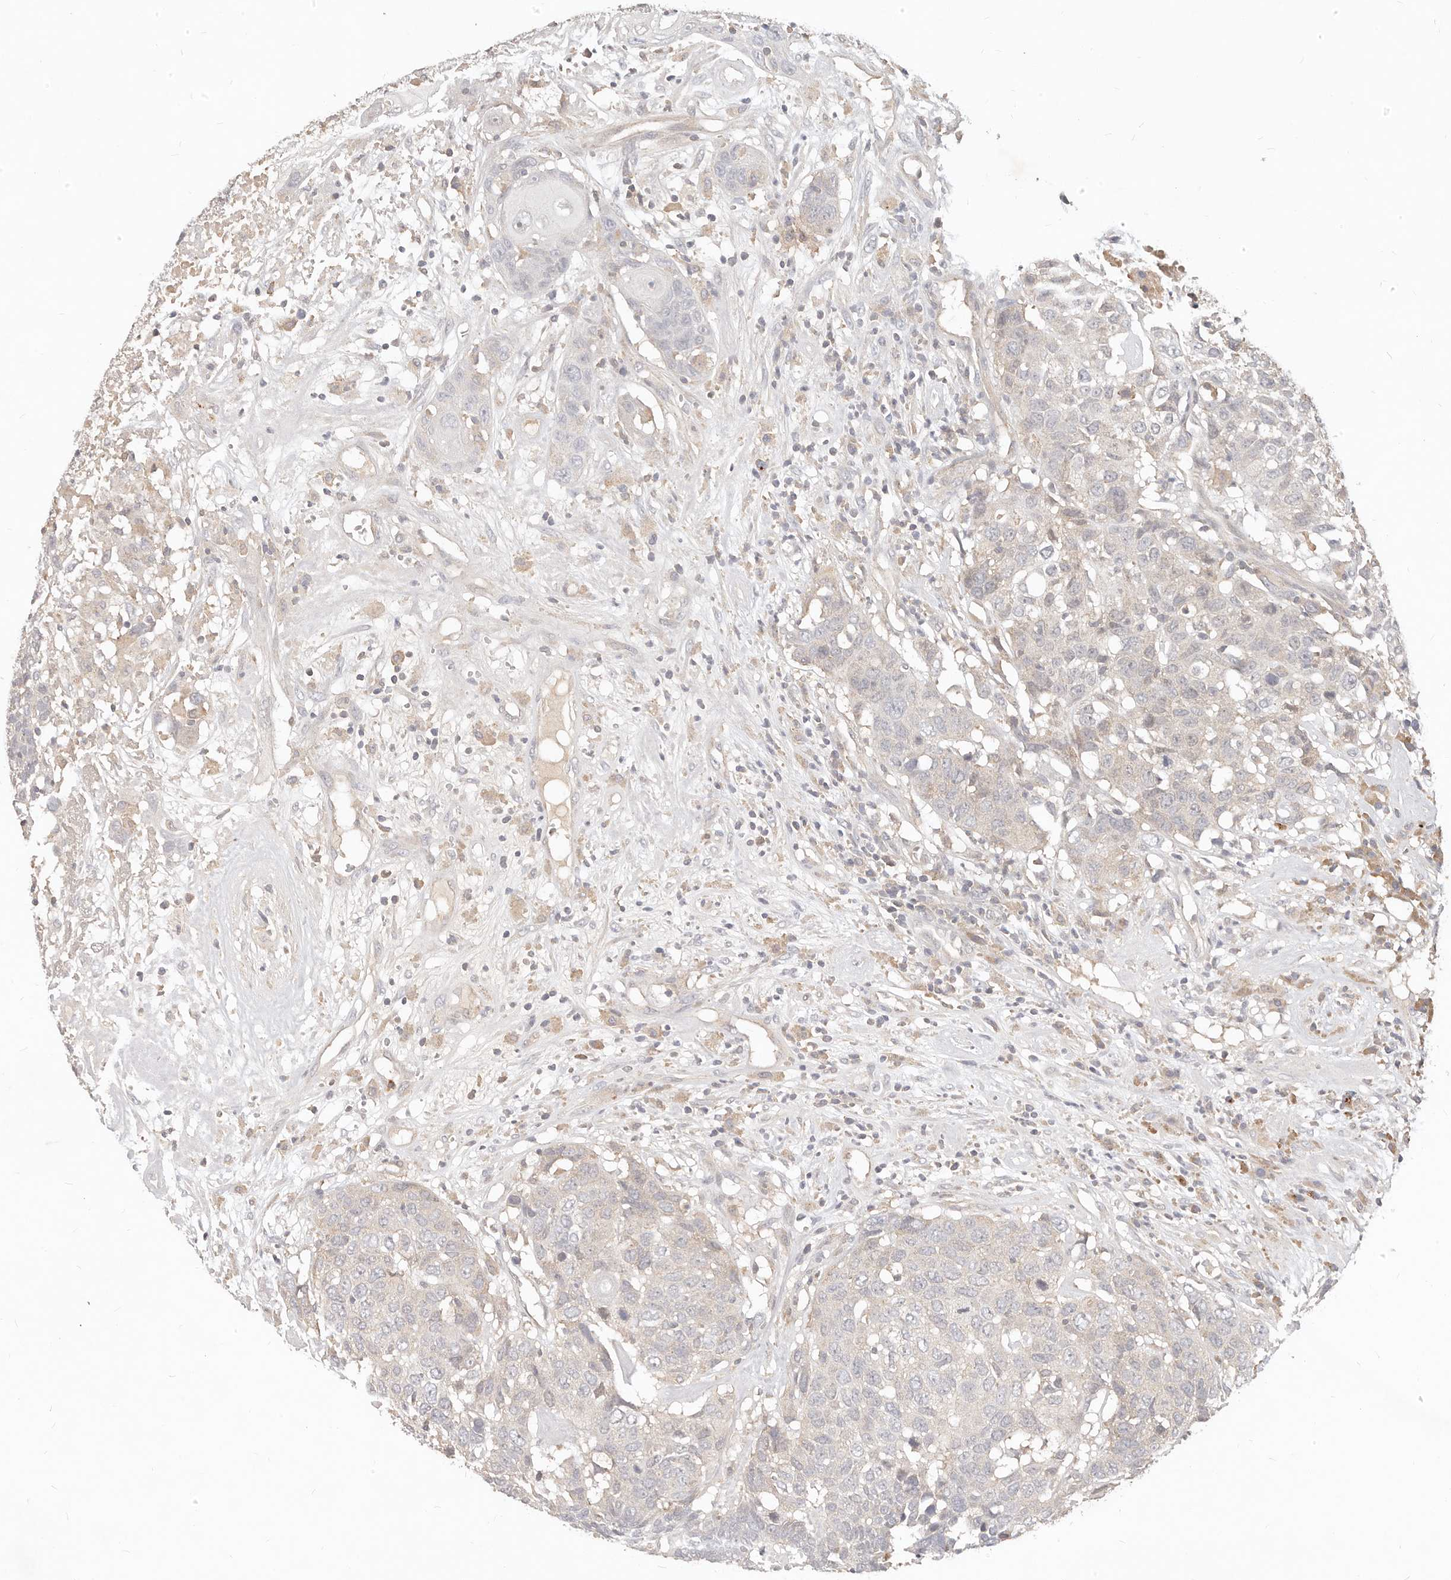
{"staining": {"intensity": "negative", "quantity": "none", "location": "none"}, "tissue": "head and neck cancer", "cell_type": "Tumor cells", "image_type": "cancer", "snomed": [{"axis": "morphology", "description": "Squamous cell carcinoma, NOS"}, {"axis": "topography", "description": "Head-Neck"}], "caption": "High magnification brightfield microscopy of head and neck squamous cell carcinoma stained with DAB (brown) and counterstained with hematoxylin (blue): tumor cells show no significant expression.", "gene": "USP49", "patient": {"sex": "male", "age": 66}}